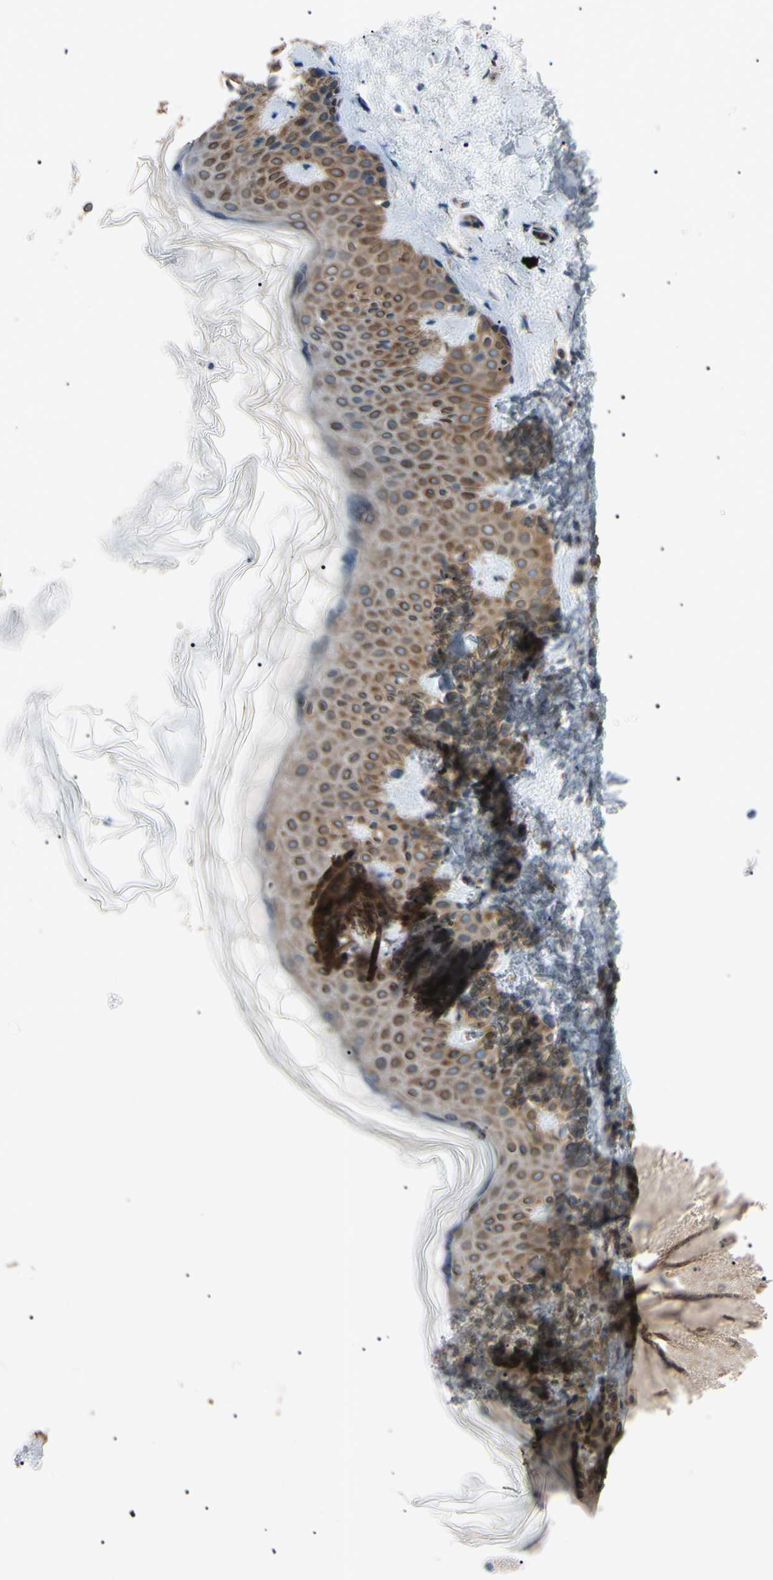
{"staining": {"intensity": "moderate", "quantity": "25%-75%", "location": "cytoplasmic/membranous"}, "tissue": "skin", "cell_type": "Fibroblasts", "image_type": "normal", "snomed": [{"axis": "morphology", "description": "Normal tissue, NOS"}, {"axis": "topography", "description": "Skin"}], "caption": "This is a micrograph of immunohistochemistry staining of benign skin, which shows moderate staining in the cytoplasmic/membranous of fibroblasts.", "gene": "VAPA", "patient": {"sex": "male", "age": 67}}